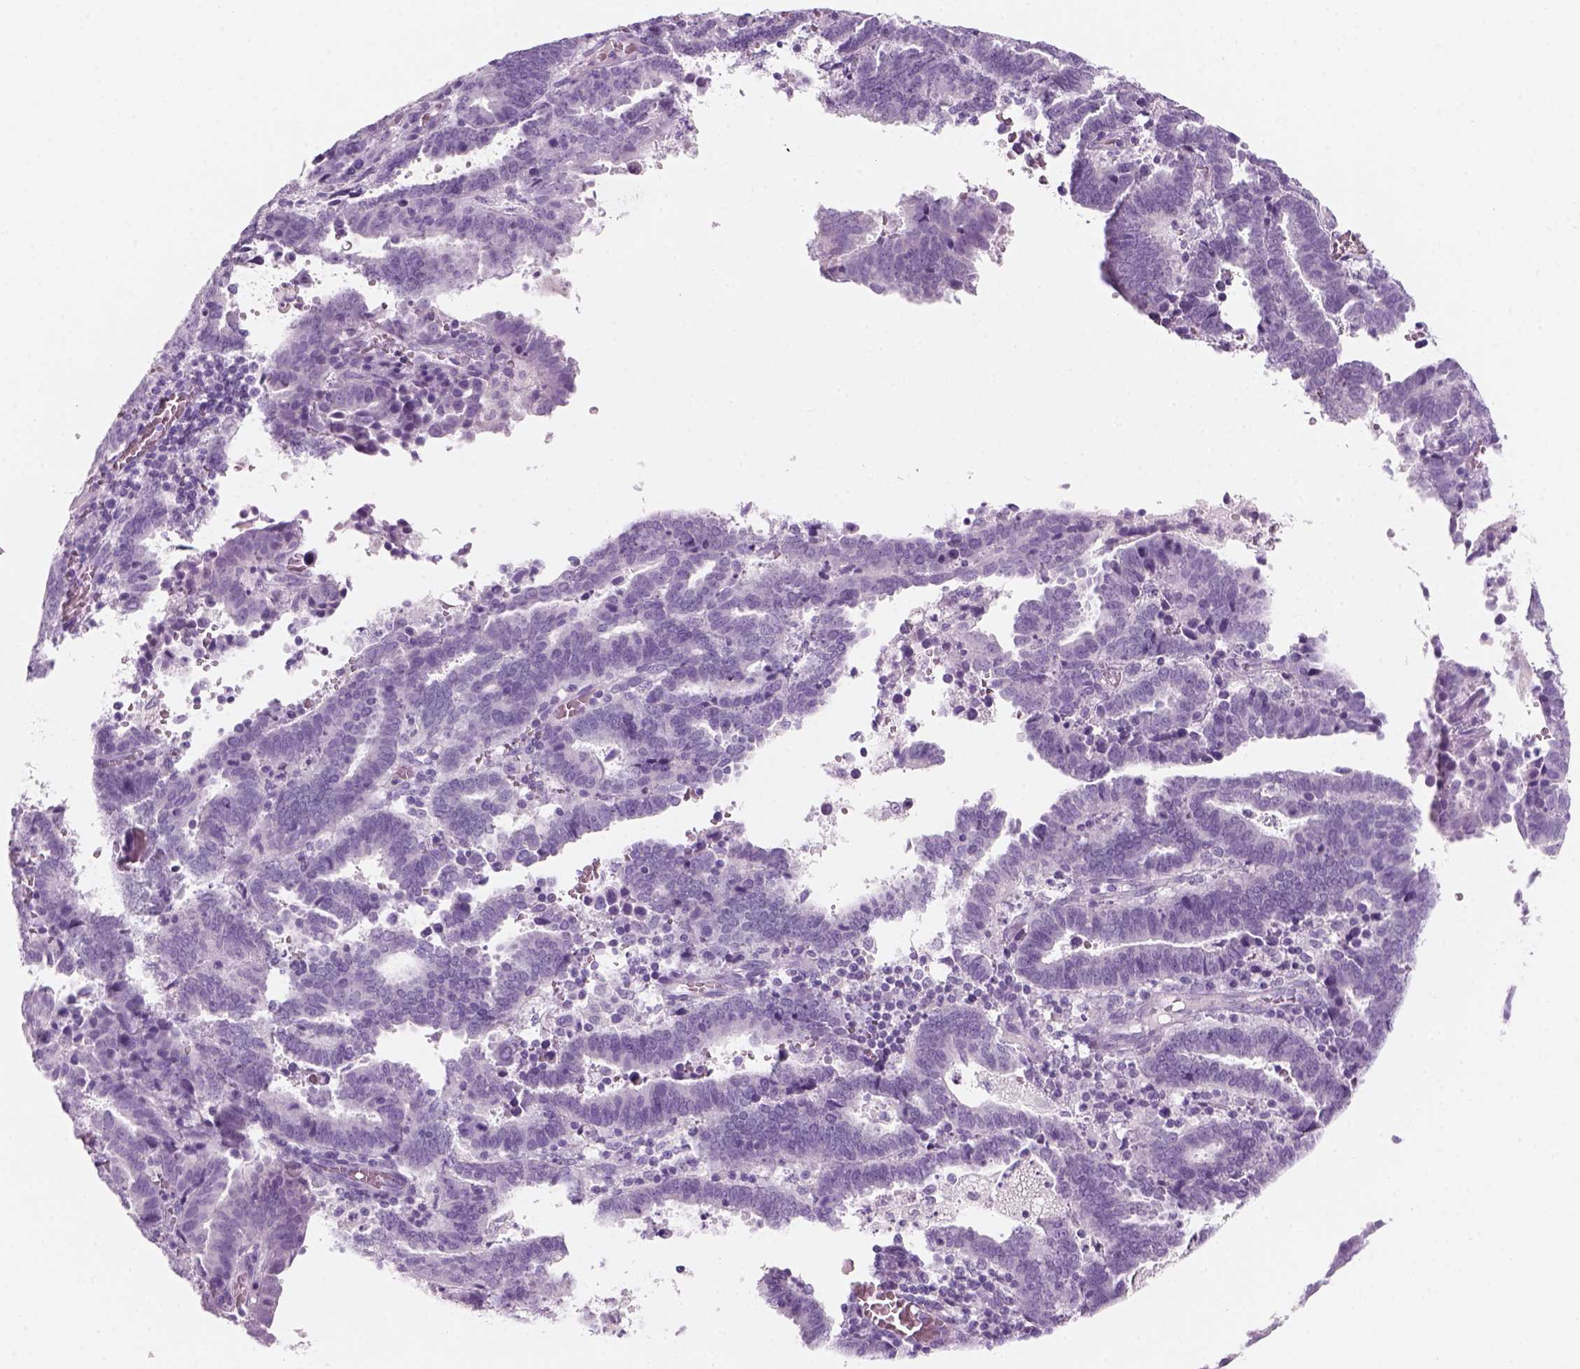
{"staining": {"intensity": "negative", "quantity": "none", "location": "none"}, "tissue": "endometrial cancer", "cell_type": "Tumor cells", "image_type": "cancer", "snomed": [{"axis": "morphology", "description": "Adenocarcinoma, NOS"}, {"axis": "topography", "description": "Uterus"}], "caption": "This image is of endometrial adenocarcinoma stained with immunohistochemistry (IHC) to label a protein in brown with the nuclei are counter-stained blue. There is no staining in tumor cells.", "gene": "KRTAP11-1", "patient": {"sex": "female", "age": 83}}